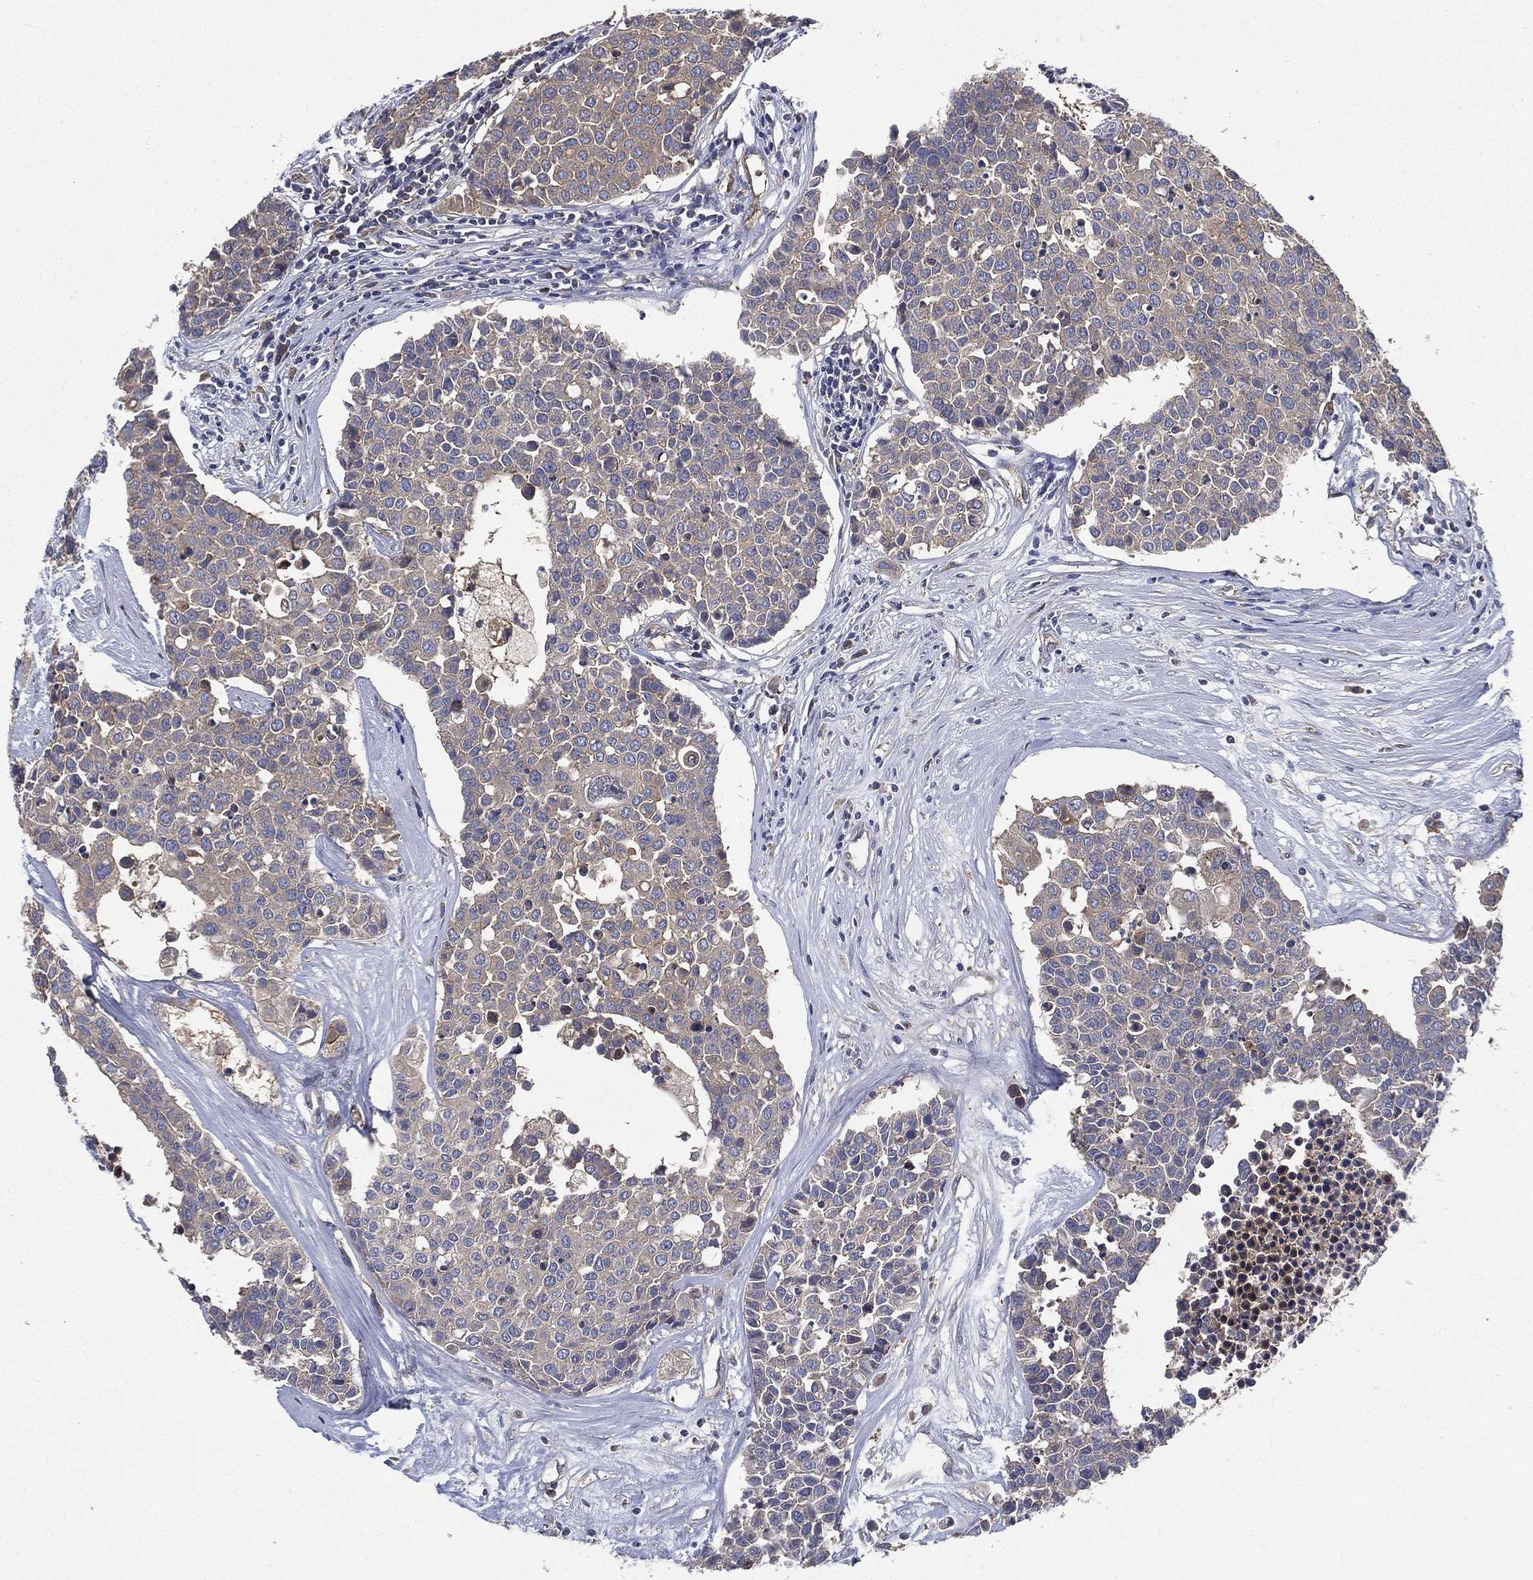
{"staining": {"intensity": "negative", "quantity": "none", "location": "none"}, "tissue": "carcinoid", "cell_type": "Tumor cells", "image_type": "cancer", "snomed": [{"axis": "morphology", "description": "Carcinoid, malignant, NOS"}, {"axis": "topography", "description": "Colon"}], "caption": "Tumor cells are negative for protein expression in human carcinoid (malignant).", "gene": "SMPD3", "patient": {"sex": "male", "age": 81}}